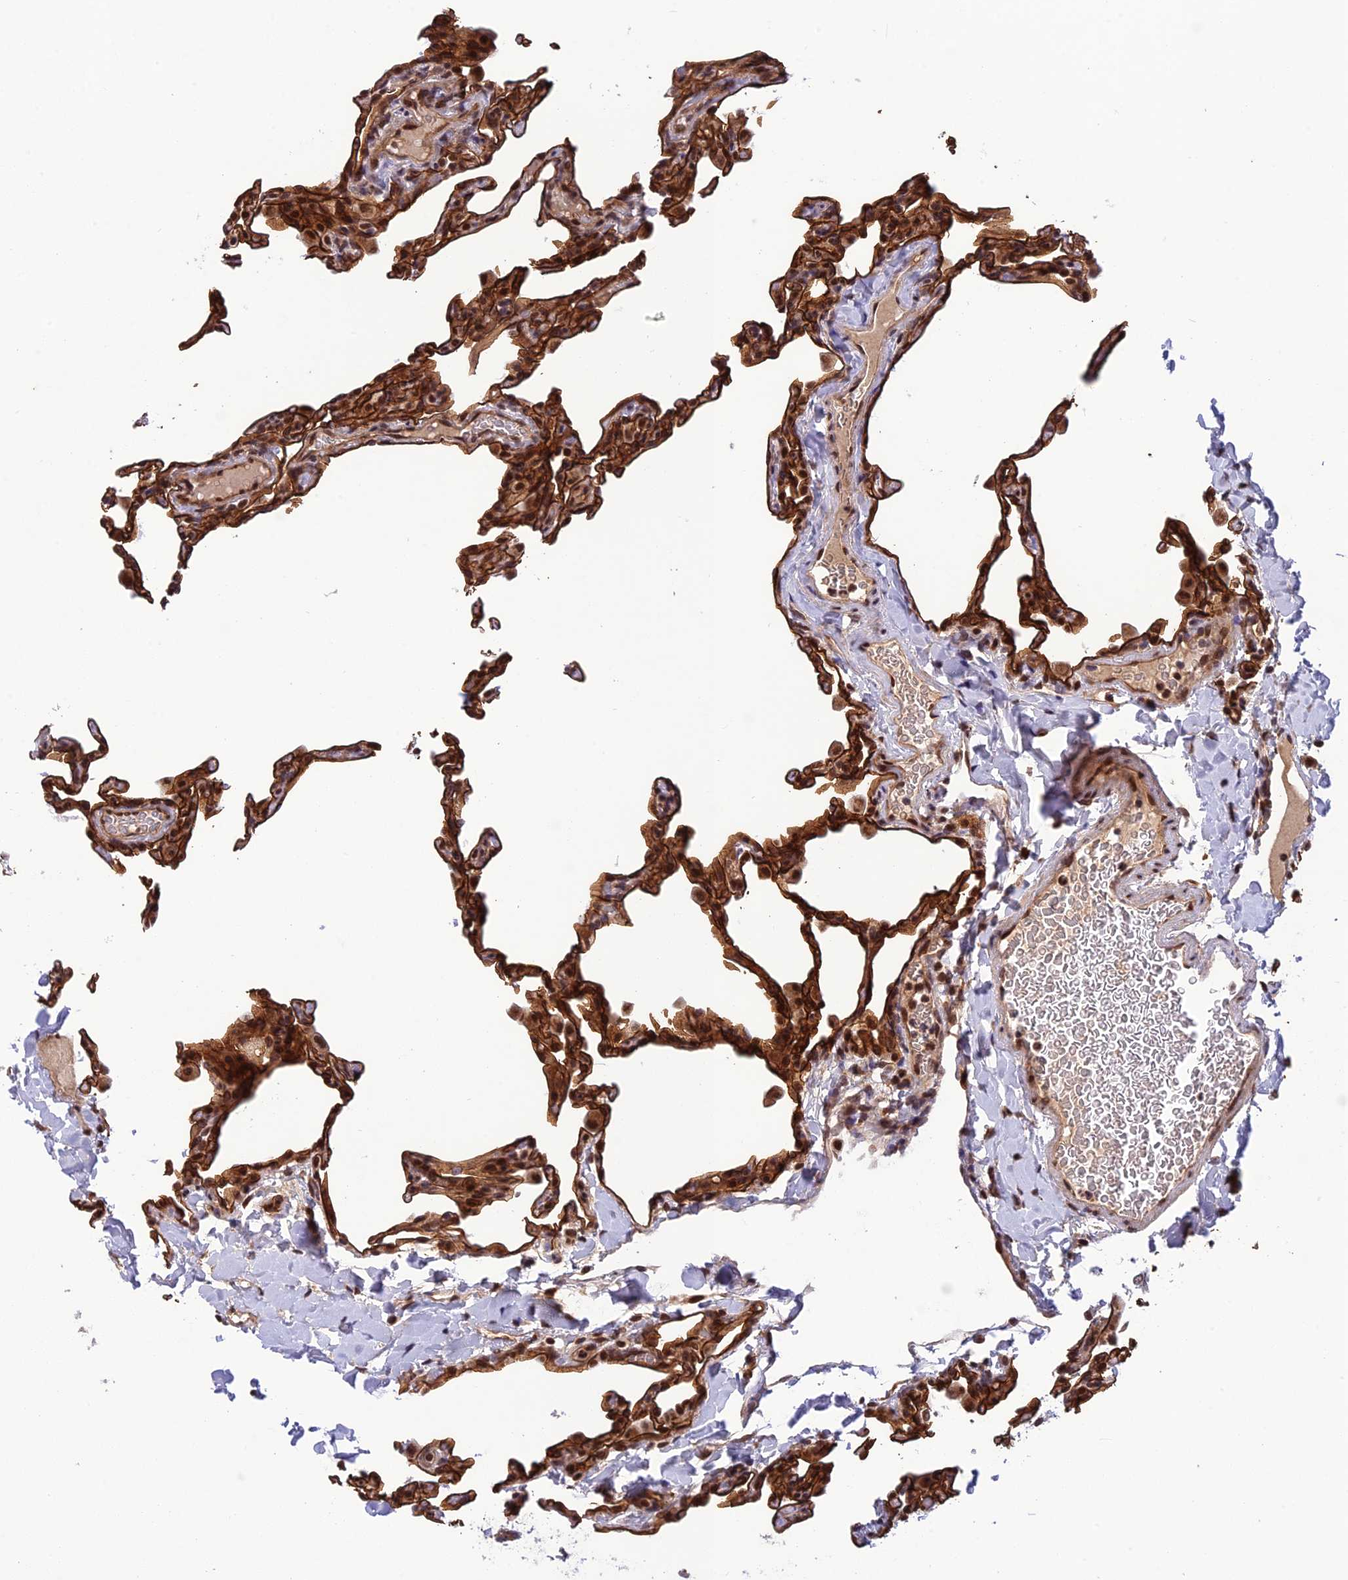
{"staining": {"intensity": "strong", "quantity": ">75%", "location": "cytoplasmic/membranous,nuclear"}, "tissue": "lung", "cell_type": "Alveolar cells", "image_type": "normal", "snomed": [{"axis": "morphology", "description": "Normal tissue, NOS"}, {"axis": "topography", "description": "Lung"}], "caption": "Immunohistochemical staining of normal lung demonstrates high levels of strong cytoplasmic/membranous,nuclear staining in approximately >75% of alveolar cells. The staining was performed using DAB (3,3'-diaminobenzidine) to visualize the protein expression in brown, while the nuclei were stained in blue with hematoxylin (Magnification: 20x).", "gene": "SMIM7", "patient": {"sex": "male", "age": 20}}